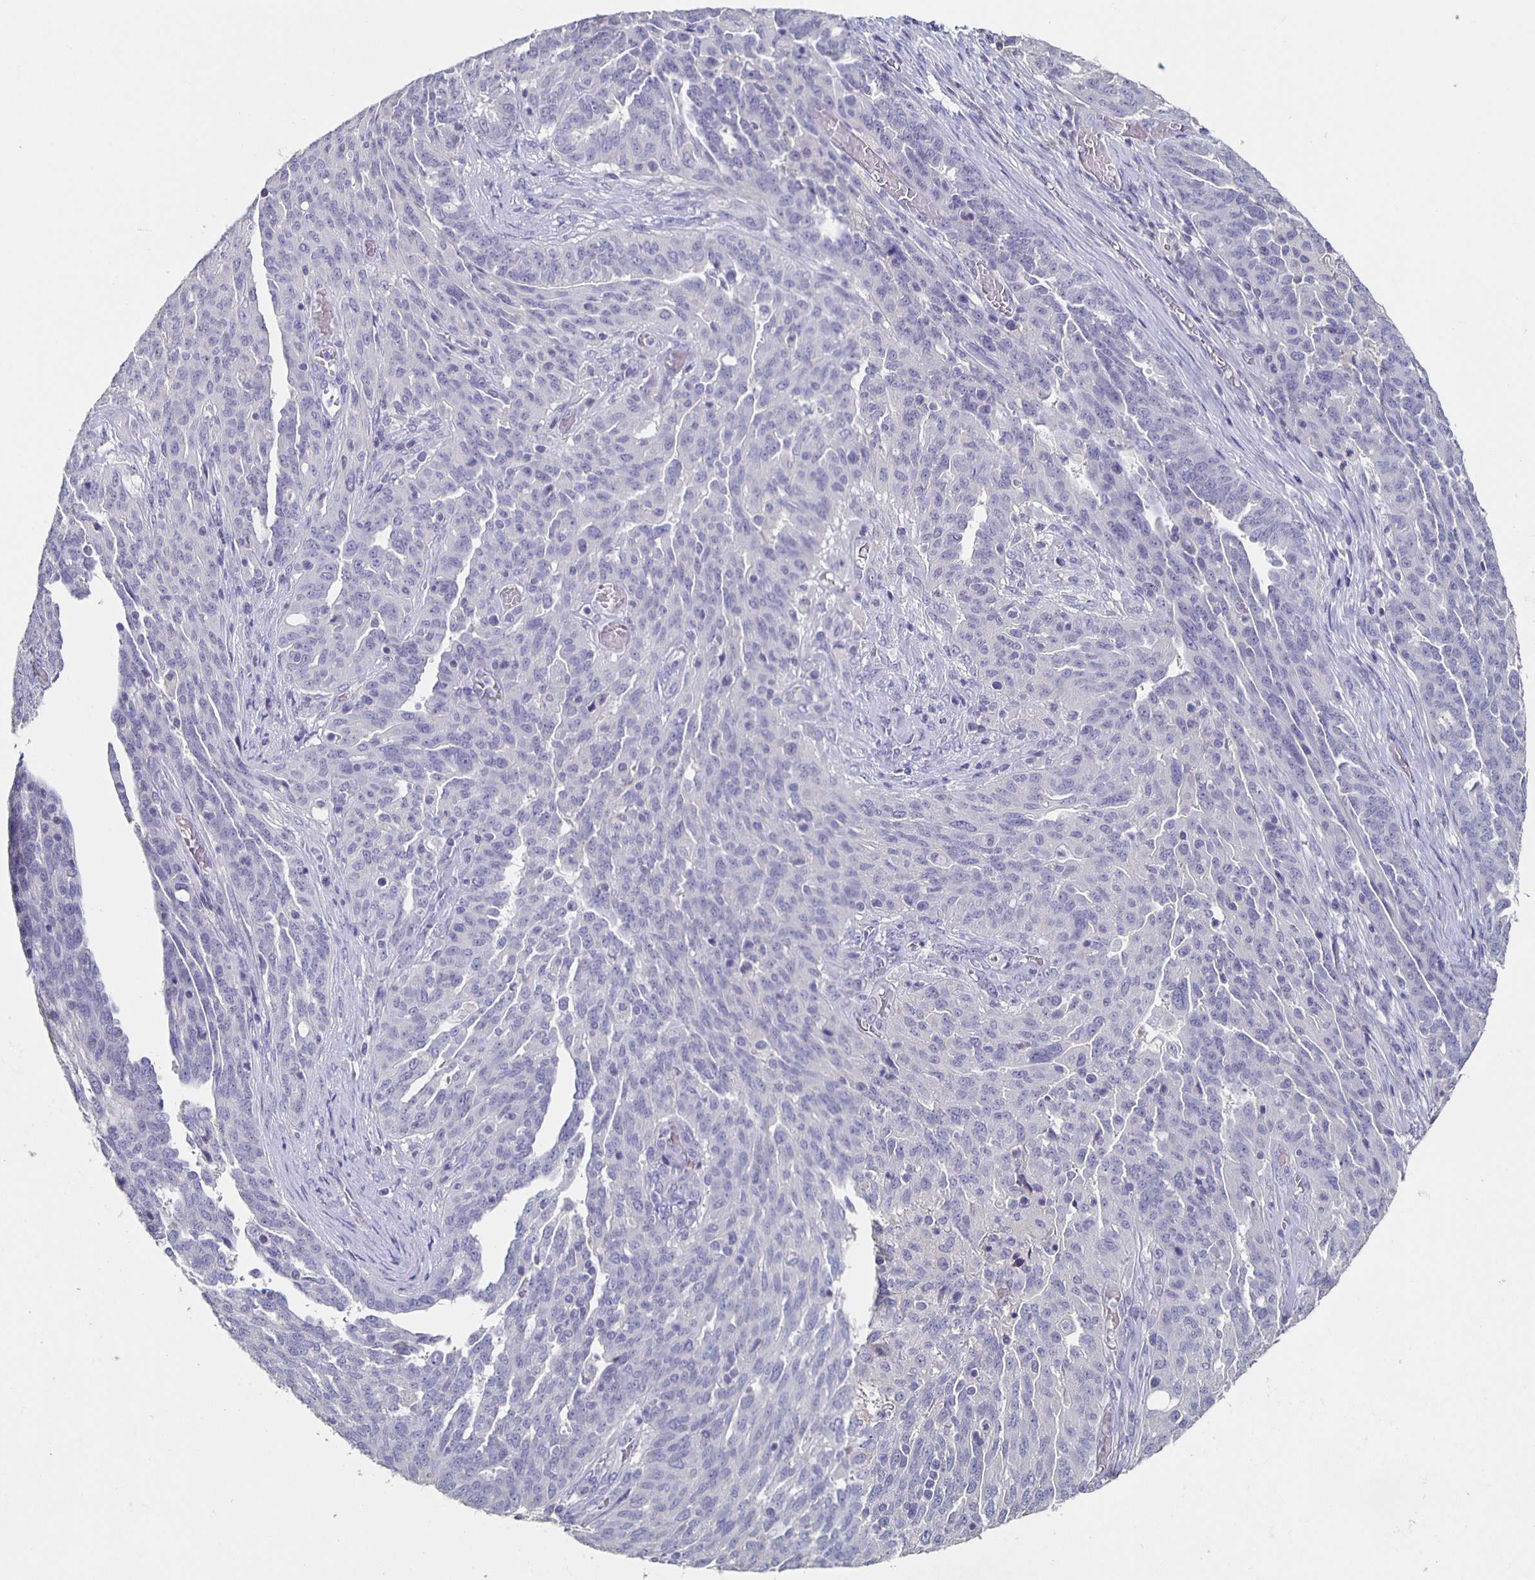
{"staining": {"intensity": "negative", "quantity": "none", "location": "none"}, "tissue": "ovarian cancer", "cell_type": "Tumor cells", "image_type": "cancer", "snomed": [{"axis": "morphology", "description": "Cystadenocarcinoma, serous, NOS"}, {"axis": "topography", "description": "Ovary"}], "caption": "DAB (3,3'-diaminobenzidine) immunohistochemical staining of human ovarian cancer reveals no significant expression in tumor cells.", "gene": "CACNA2D2", "patient": {"sex": "female", "age": 67}}